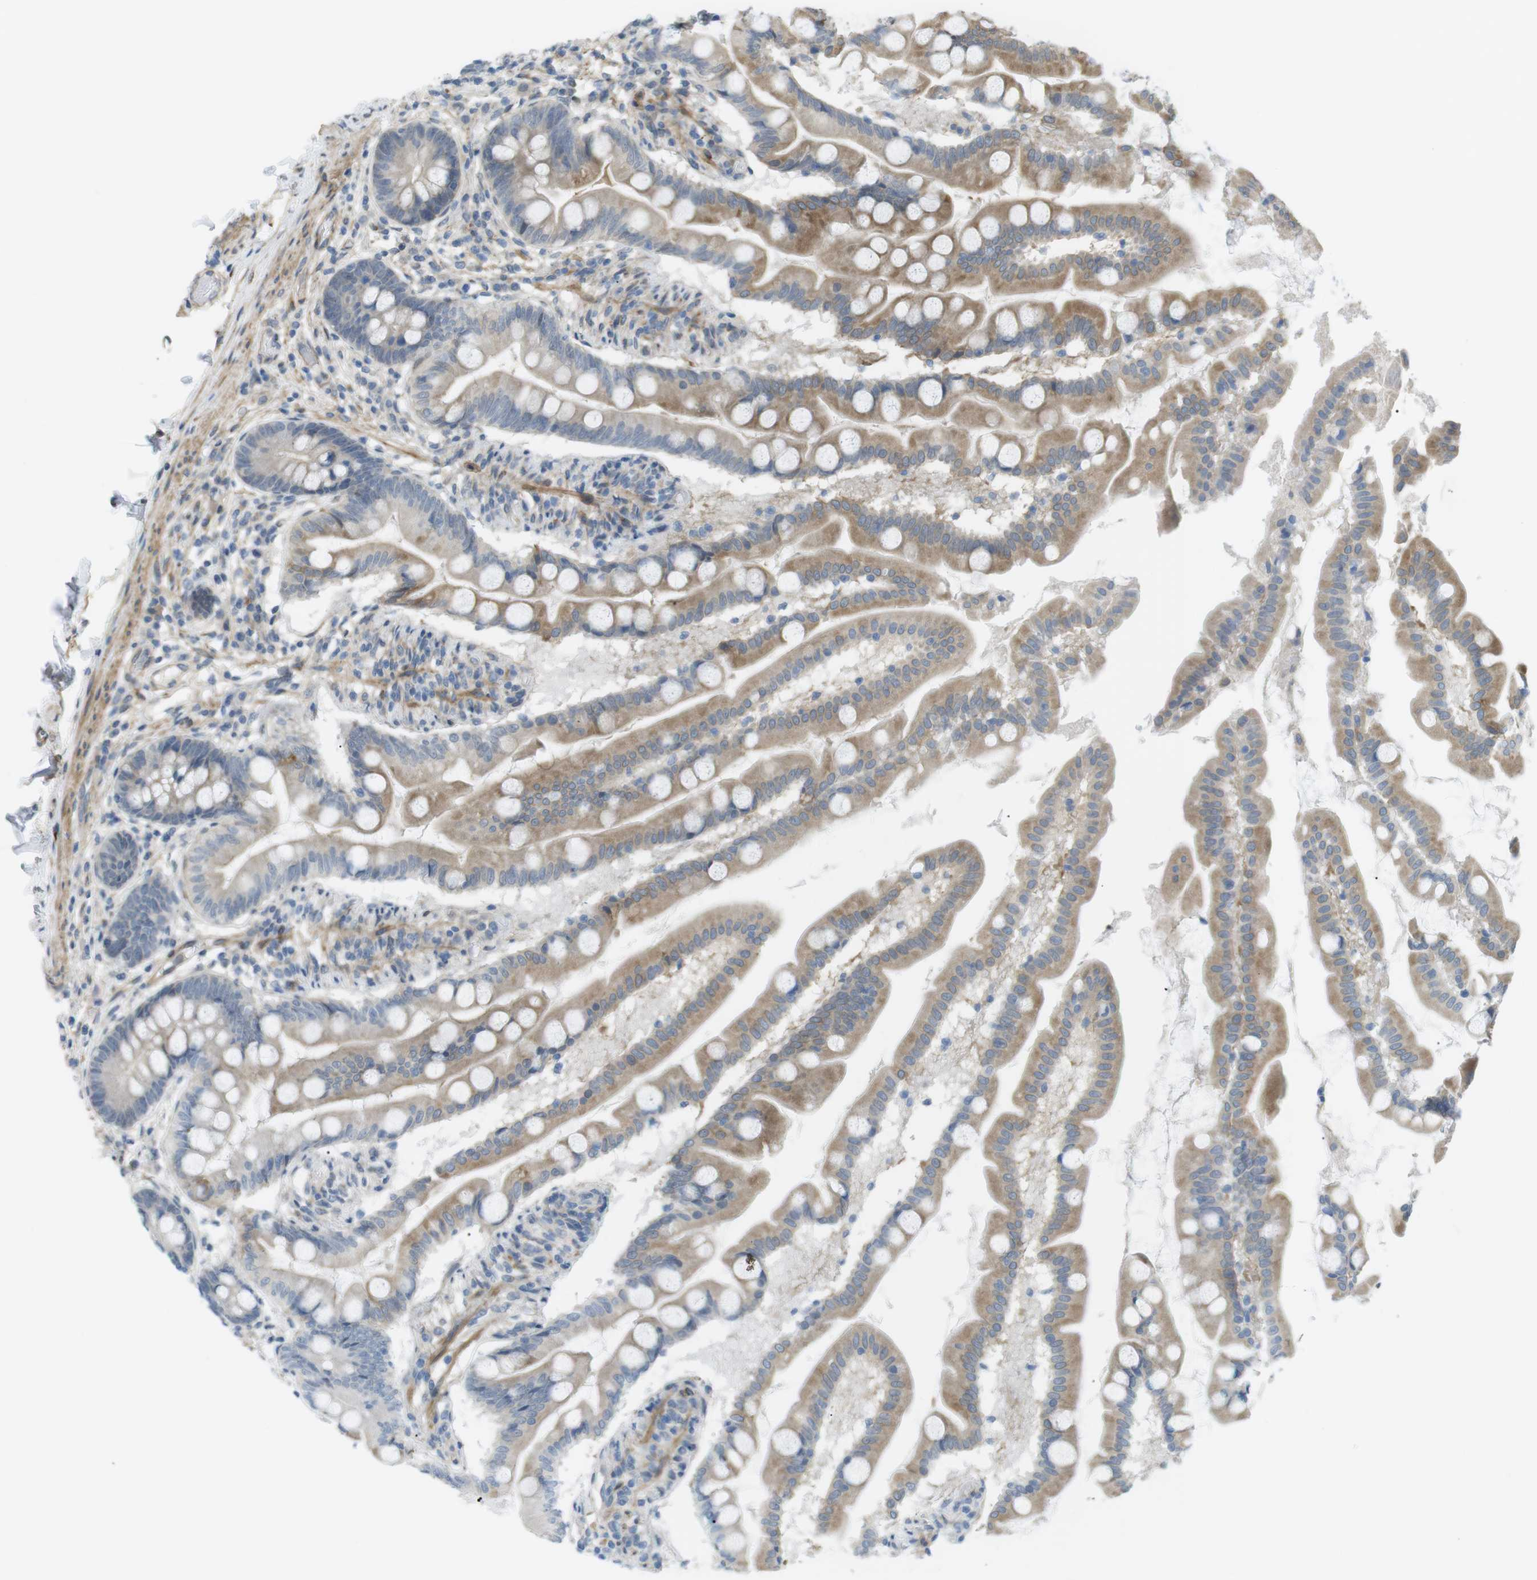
{"staining": {"intensity": "moderate", "quantity": "25%-75%", "location": "cytoplasmic/membranous"}, "tissue": "small intestine", "cell_type": "Glandular cells", "image_type": "normal", "snomed": [{"axis": "morphology", "description": "Normal tissue, NOS"}, {"axis": "topography", "description": "Small intestine"}], "caption": "Small intestine stained for a protein (brown) shows moderate cytoplasmic/membranous positive staining in approximately 25%-75% of glandular cells.", "gene": "KANK2", "patient": {"sex": "female", "age": 56}}